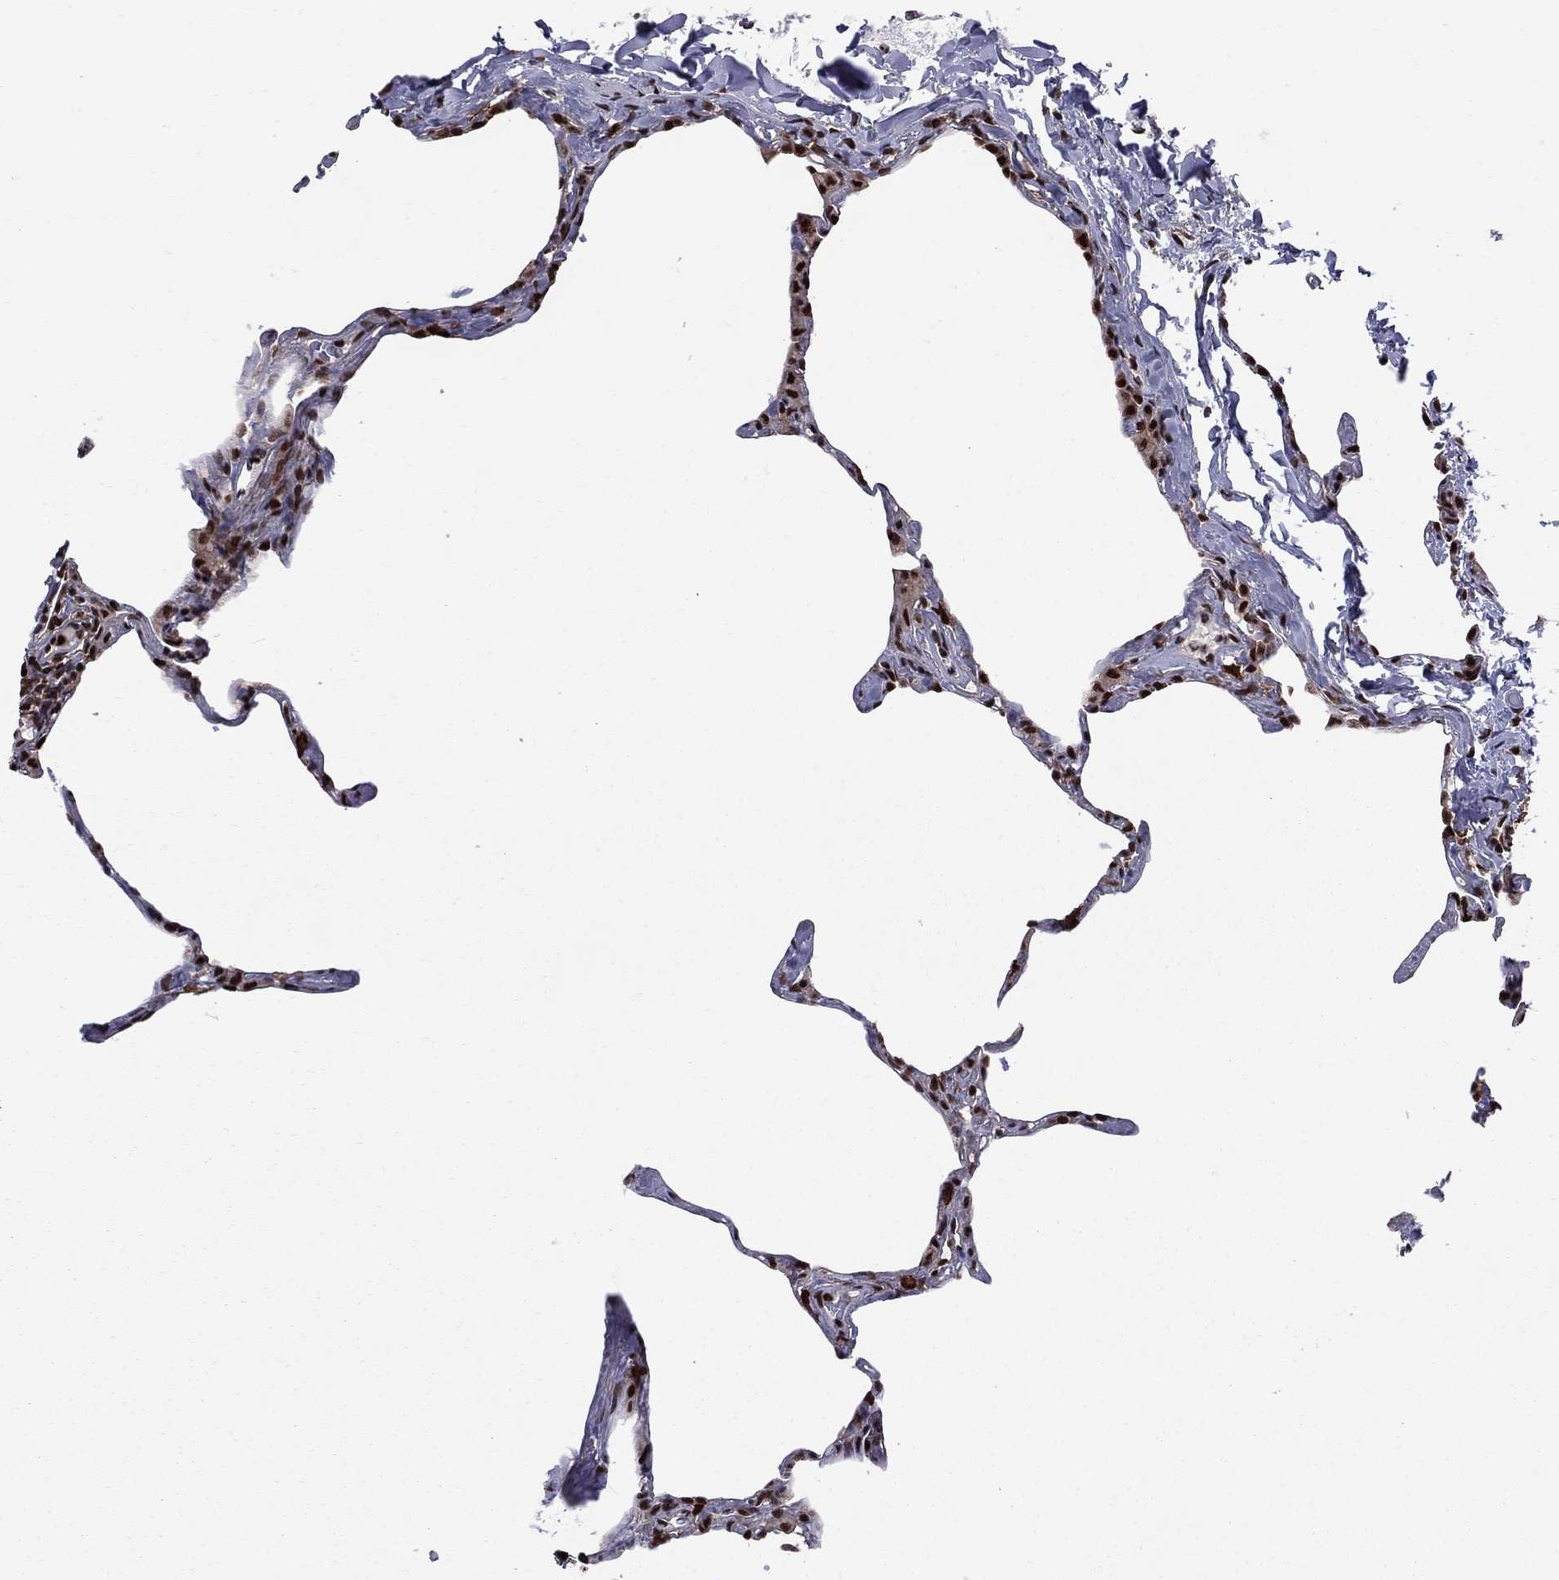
{"staining": {"intensity": "strong", "quantity": ">75%", "location": "nuclear"}, "tissue": "lung", "cell_type": "Alveolar cells", "image_type": "normal", "snomed": [{"axis": "morphology", "description": "Normal tissue, NOS"}, {"axis": "topography", "description": "Lung"}], "caption": "IHC image of benign lung: lung stained using immunohistochemistry (IHC) displays high levels of strong protein expression localized specifically in the nuclear of alveolar cells, appearing as a nuclear brown color.", "gene": "MED25", "patient": {"sex": "male", "age": 65}}